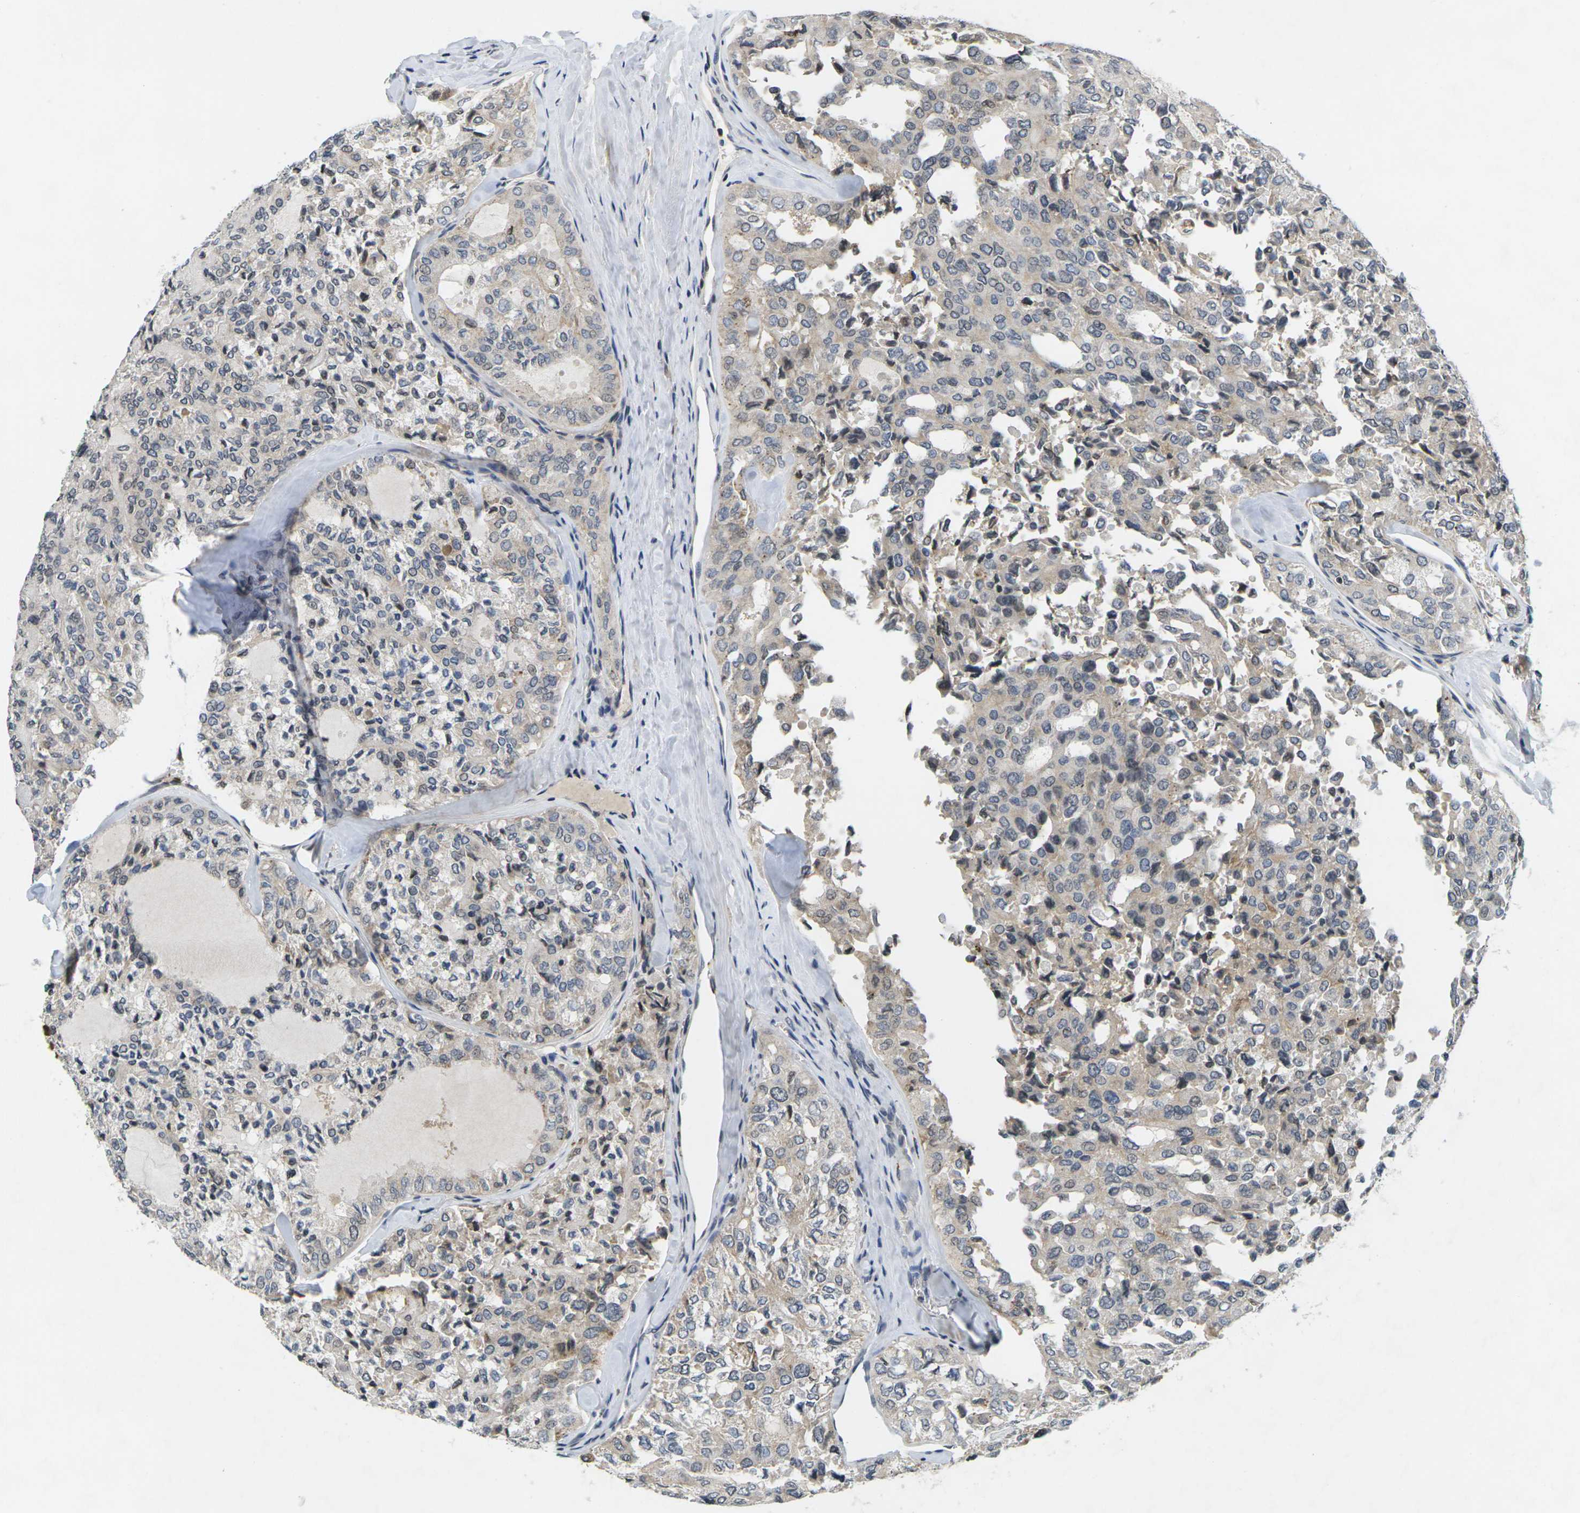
{"staining": {"intensity": "weak", "quantity": ">75%", "location": "cytoplasmic/membranous"}, "tissue": "thyroid cancer", "cell_type": "Tumor cells", "image_type": "cancer", "snomed": [{"axis": "morphology", "description": "Follicular adenoma carcinoma, NOS"}, {"axis": "topography", "description": "Thyroid gland"}], "caption": "A brown stain shows weak cytoplasmic/membranous expression of a protein in thyroid cancer (follicular adenoma carcinoma) tumor cells.", "gene": "C1QC", "patient": {"sex": "male", "age": 75}}